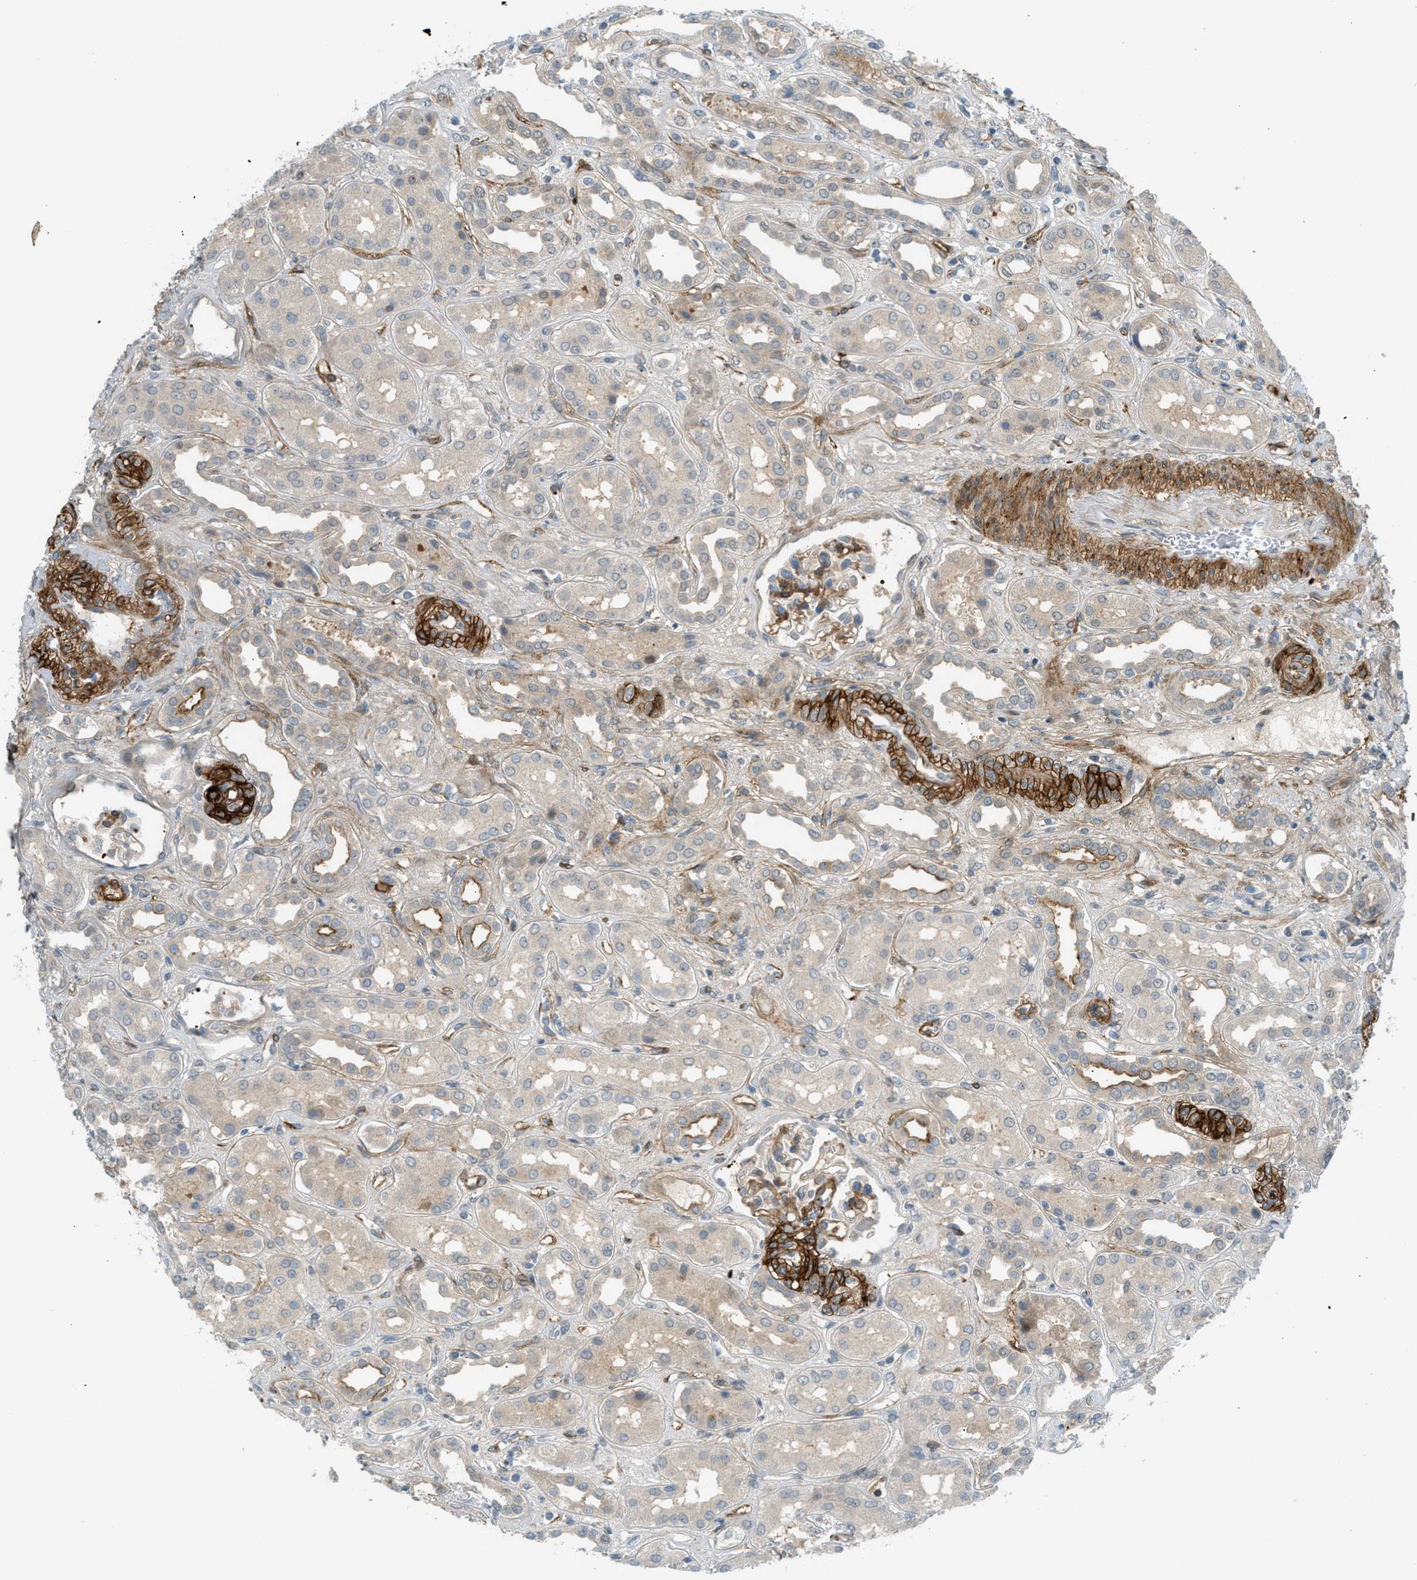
{"staining": {"intensity": "moderate", "quantity": ">75%", "location": "cytoplasmic/membranous"}, "tissue": "kidney", "cell_type": "Cells in glomeruli", "image_type": "normal", "snomed": [{"axis": "morphology", "description": "Normal tissue, NOS"}, {"axis": "topography", "description": "Kidney"}], "caption": "An image of human kidney stained for a protein exhibits moderate cytoplasmic/membranous brown staining in cells in glomeruli. The staining was performed using DAB to visualize the protein expression in brown, while the nuclei were stained in blue with hematoxylin (Magnification: 20x).", "gene": "EDNRA", "patient": {"sex": "male", "age": 59}}